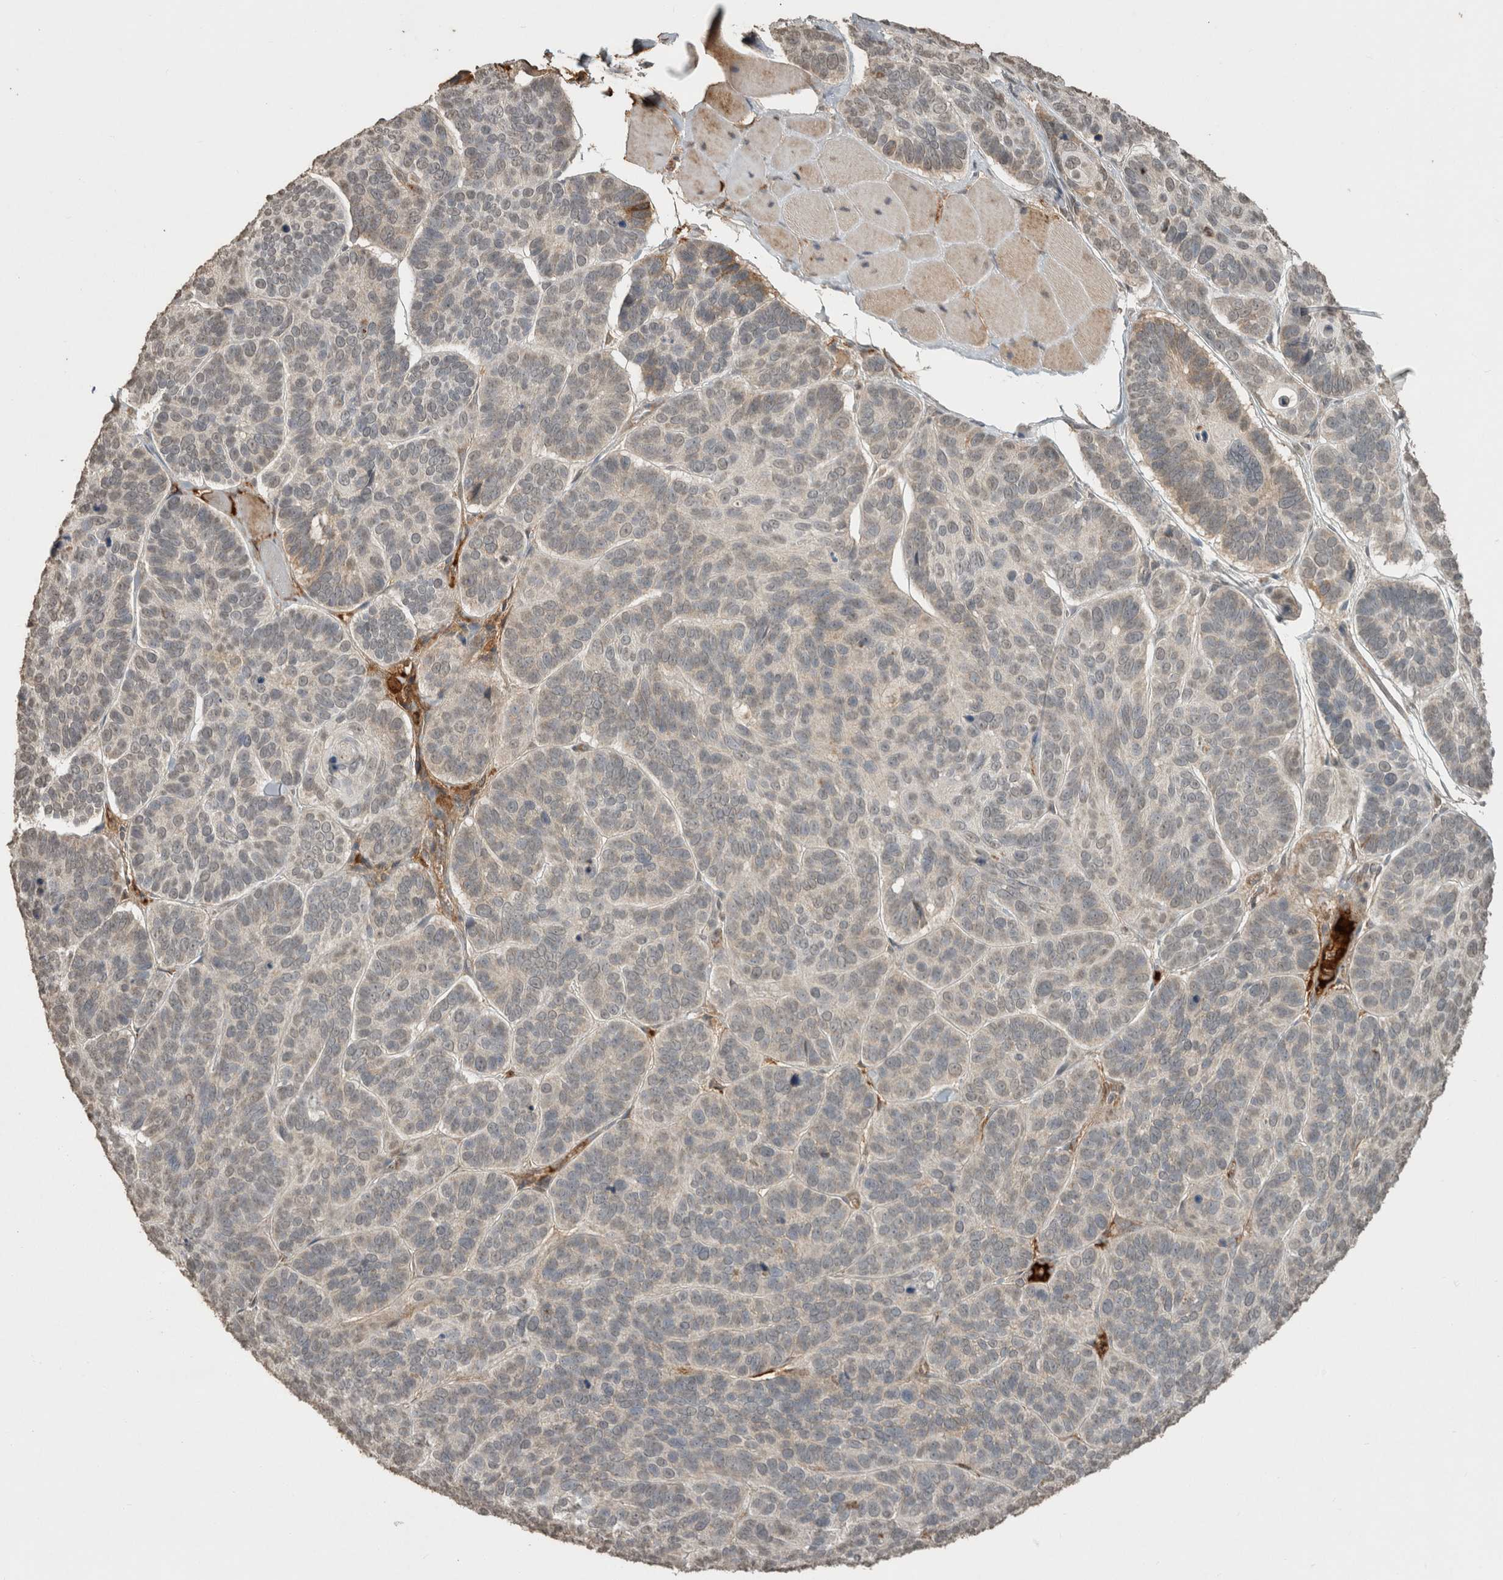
{"staining": {"intensity": "weak", "quantity": "<25%", "location": "cytoplasmic/membranous"}, "tissue": "skin cancer", "cell_type": "Tumor cells", "image_type": "cancer", "snomed": [{"axis": "morphology", "description": "Basal cell carcinoma"}, {"axis": "topography", "description": "Skin"}], "caption": "The histopathology image exhibits no staining of tumor cells in skin basal cell carcinoma. The staining was performed using DAB (3,3'-diaminobenzidine) to visualize the protein expression in brown, while the nuclei were stained in blue with hematoxylin (Magnification: 20x).", "gene": "FAM3A", "patient": {"sex": "male", "age": 62}}